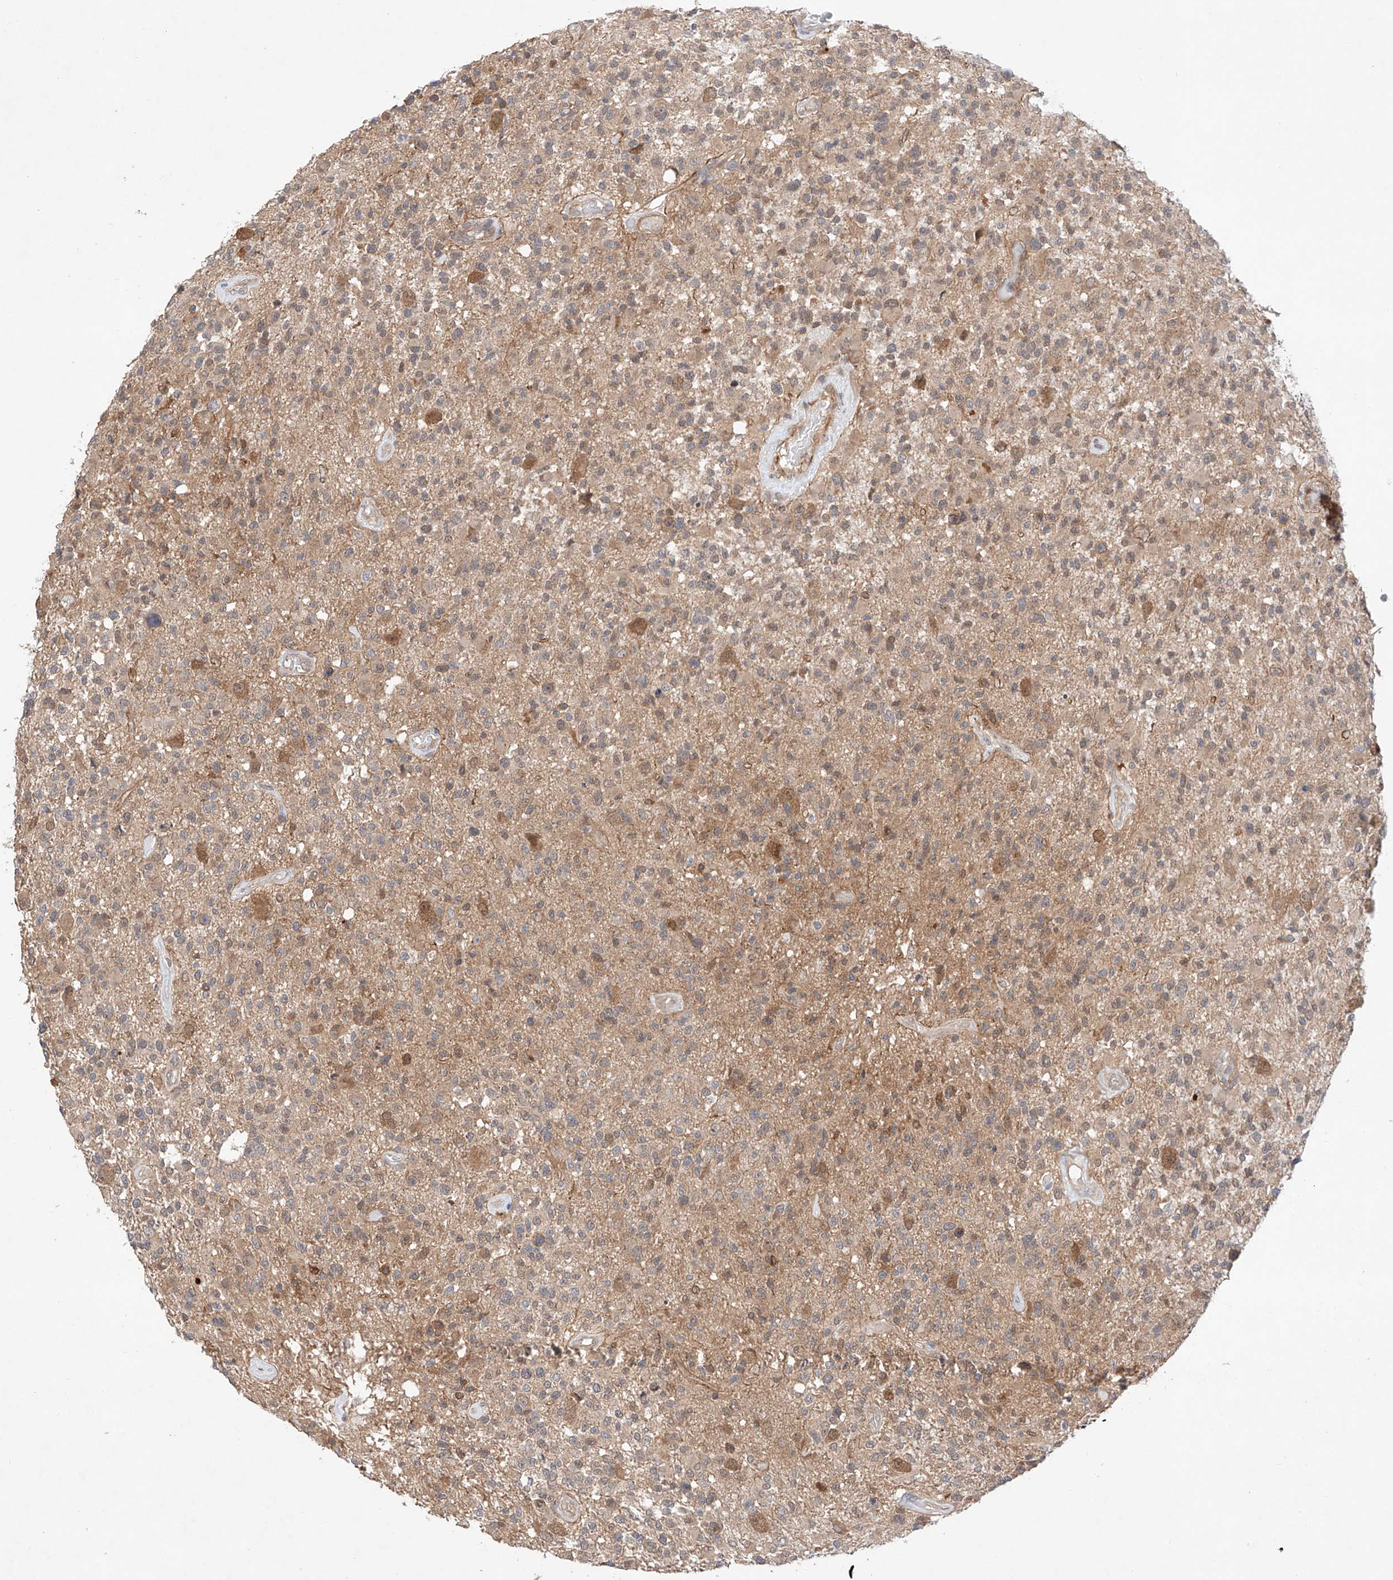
{"staining": {"intensity": "moderate", "quantity": "<25%", "location": "cytoplasmic/membranous"}, "tissue": "glioma", "cell_type": "Tumor cells", "image_type": "cancer", "snomed": [{"axis": "morphology", "description": "Glioma, malignant, High grade"}, {"axis": "morphology", "description": "Glioblastoma, NOS"}, {"axis": "topography", "description": "Brain"}], "caption": "Immunohistochemical staining of glioma exhibits low levels of moderate cytoplasmic/membranous protein expression in approximately <25% of tumor cells. (Stains: DAB (3,3'-diaminobenzidine) in brown, nuclei in blue, Microscopy: brightfield microscopy at high magnification).", "gene": "TSR2", "patient": {"sex": "male", "age": 60}}